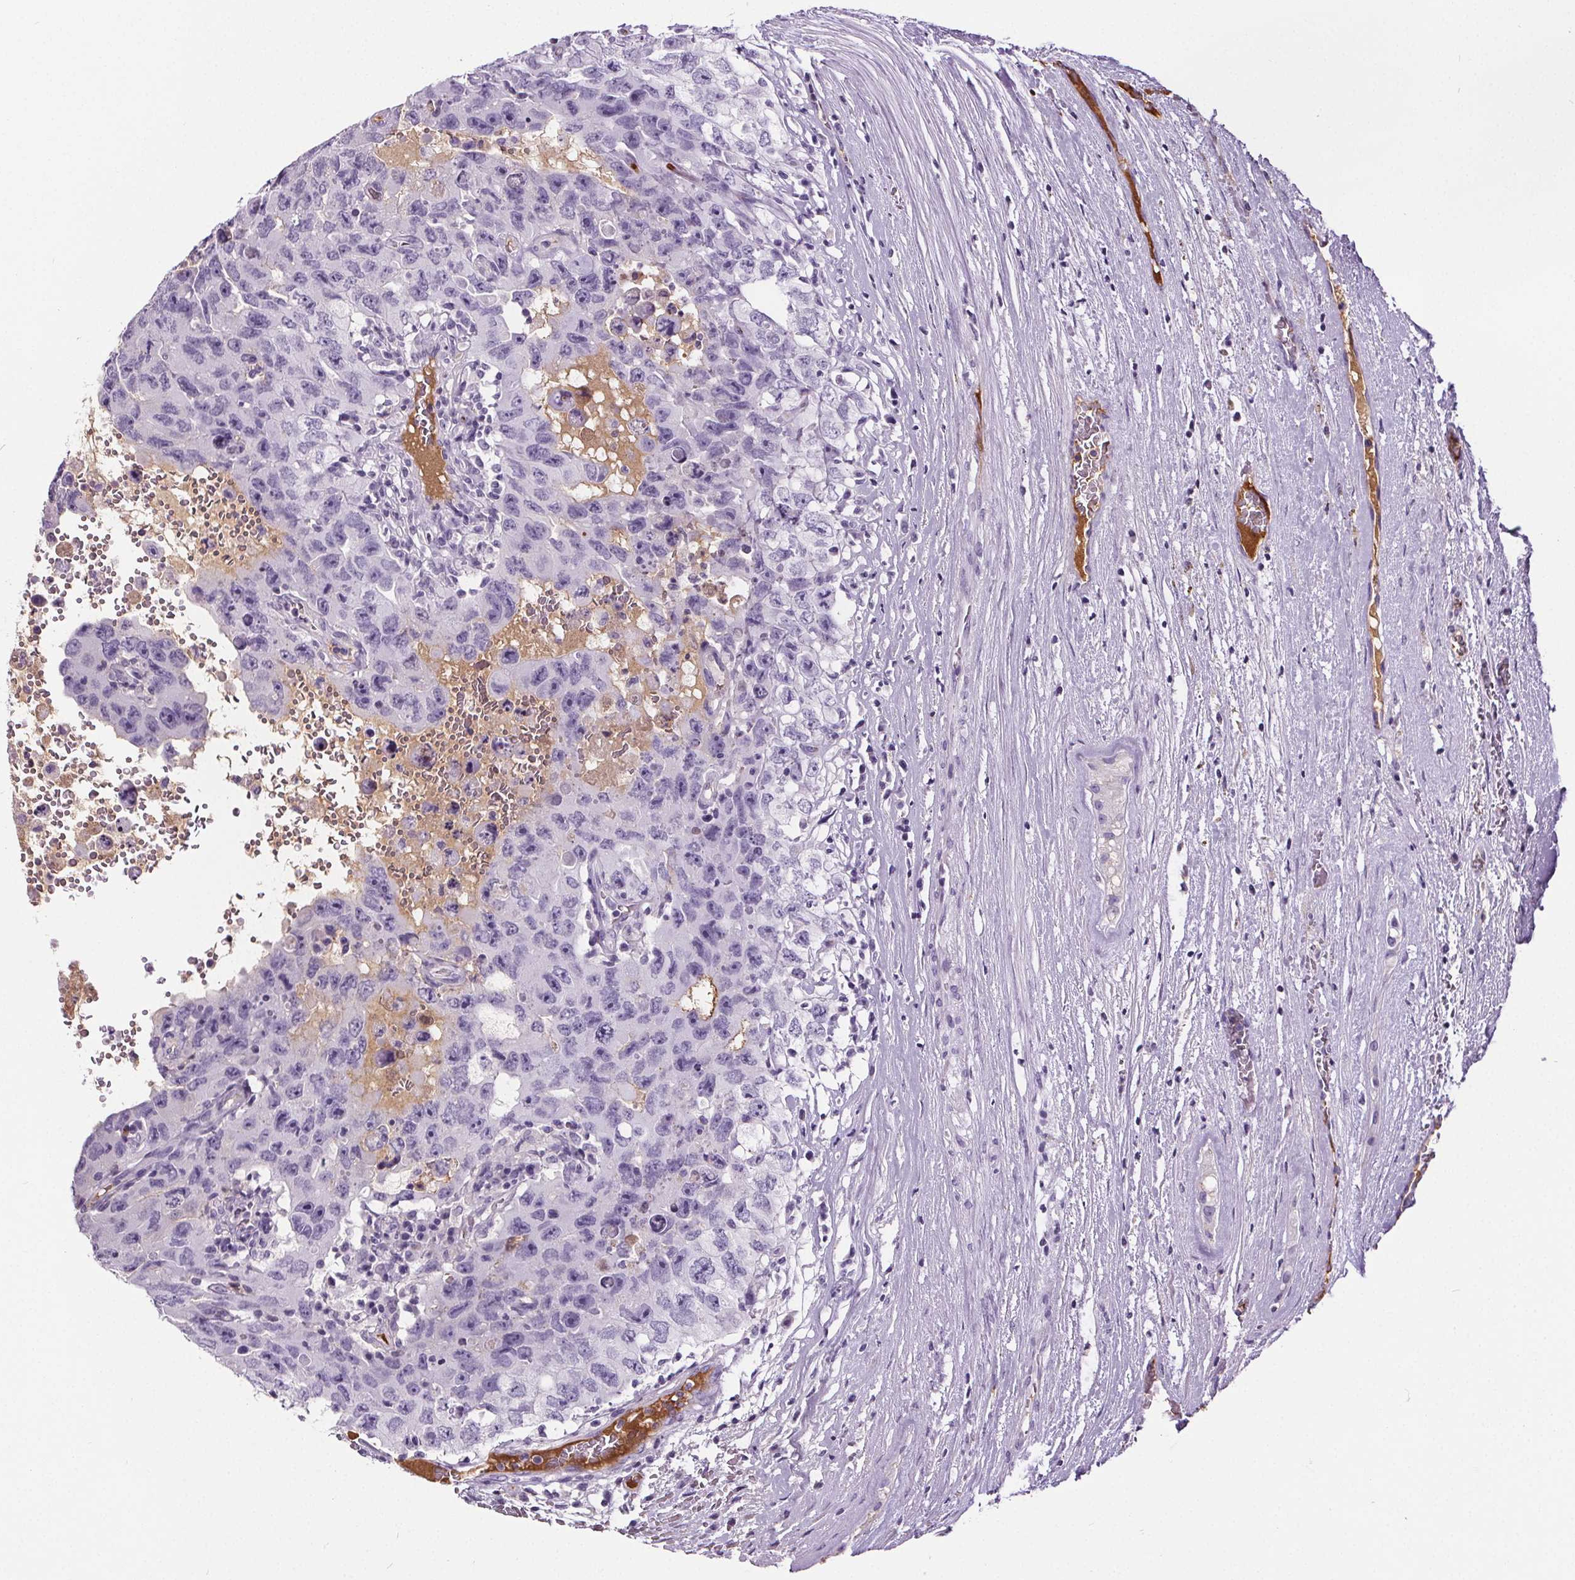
{"staining": {"intensity": "negative", "quantity": "none", "location": "none"}, "tissue": "testis cancer", "cell_type": "Tumor cells", "image_type": "cancer", "snomed": [{"axis": "morphology", "description": "Carcinoma, Embryonal, NOS"}, {"axis": "topography", "description": "Testis"}], "caption": "There is no significant positivity in tumor cells of embryonal carcinoma (testis).", "gene": "CD5L", "patient": {"sex": "male", "age": 26}}